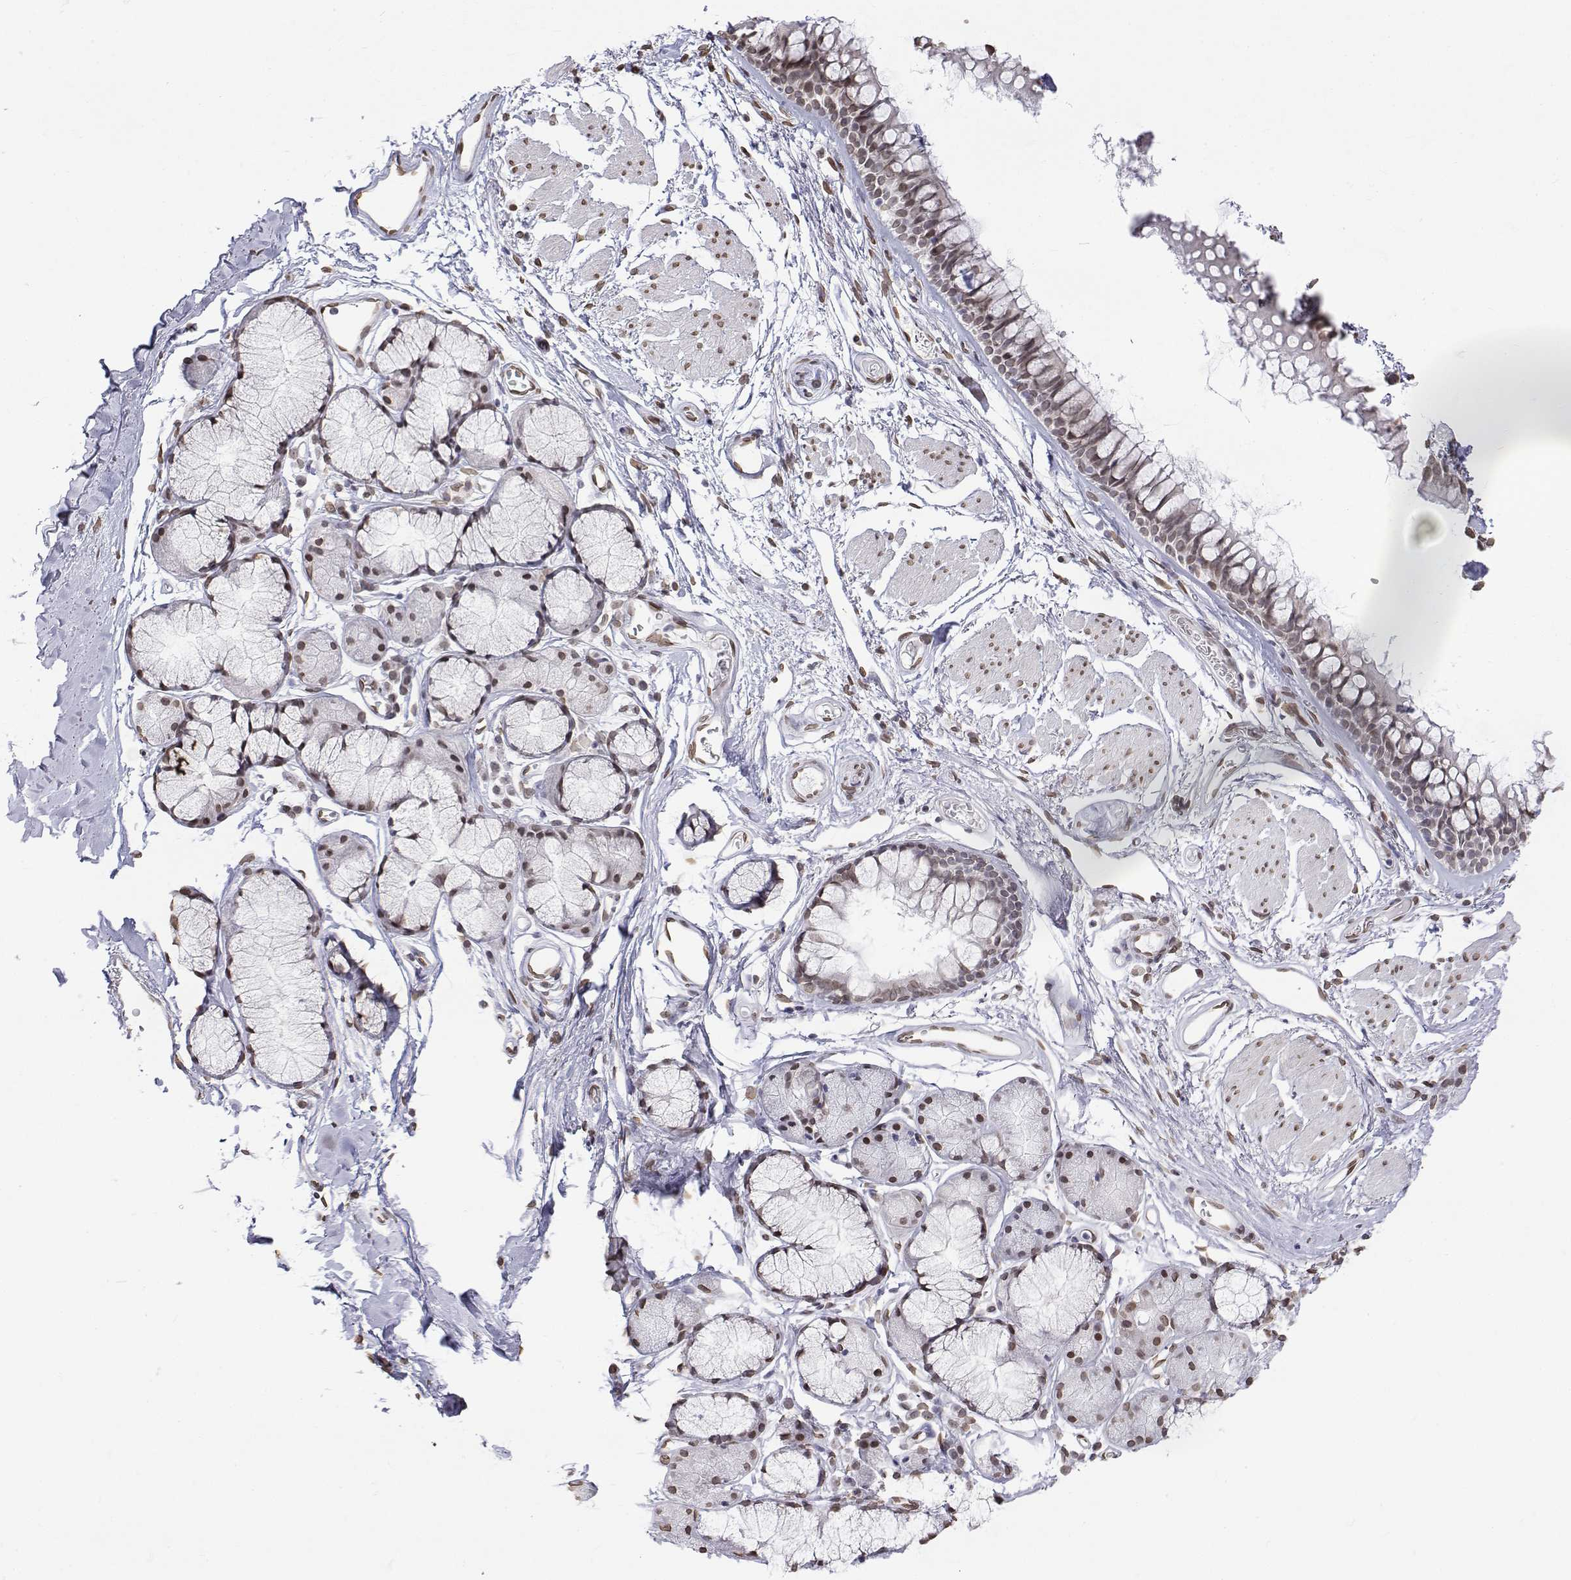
{"staining": {"intensity": "weak", "quantity": "25%-75%", "location": "nuclear"}, "tissue": "adipose tissue", "cell_type": "Adipocytes", "image_type": "normal", "snomed": [{"axis": "morphology", "description": "Normal tissue, NOS"}, {"axis": "topography", "description": "Cartilage tissue"}, {"axis": "topography", "description": "Bronchus"}], "caption": "Weak nuclear positivity for a protein is appreciated in about 25%-75% of adipocytes of unremarkable adipose tissue using immunohistochemistry.", "gene": "ZNF532", "patient": {"sex": "female", "age": 79}}